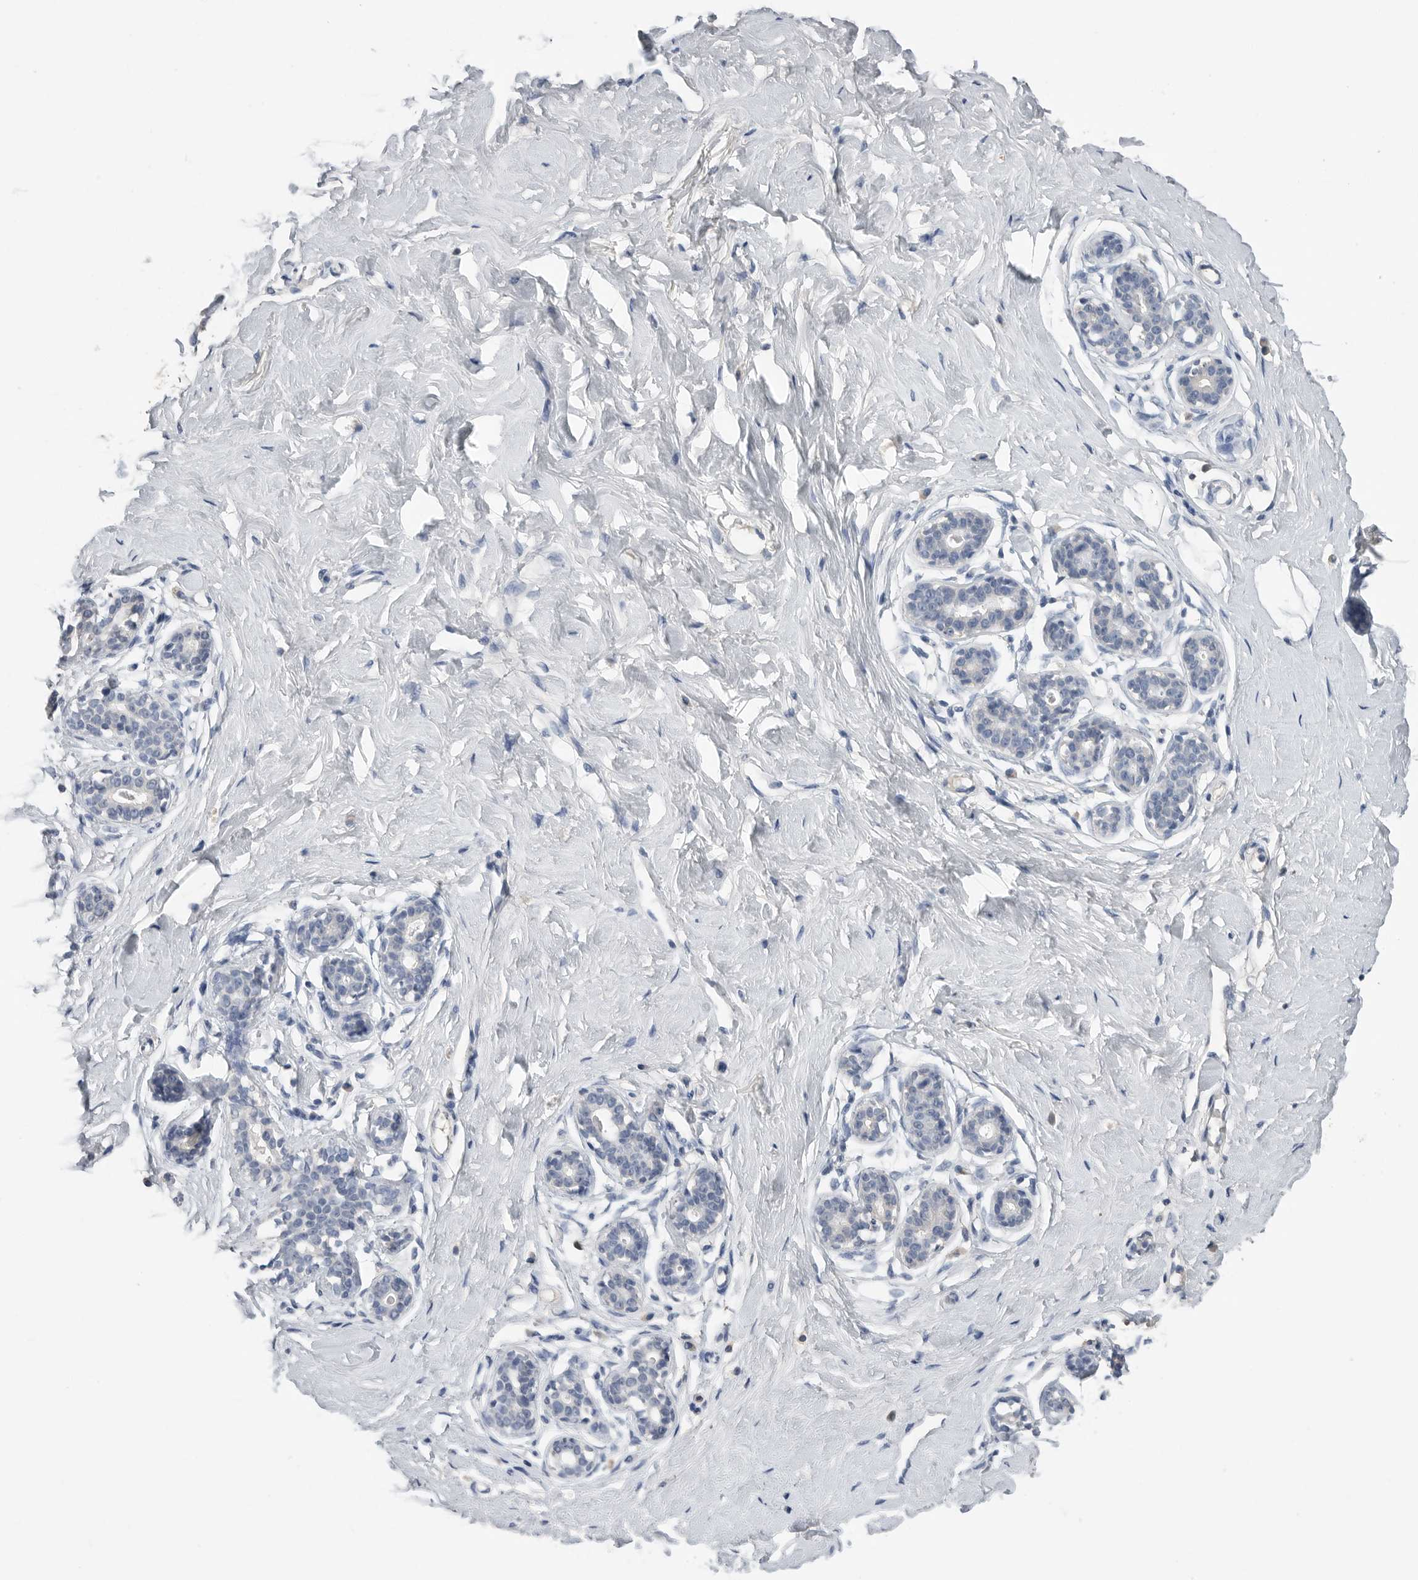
{"staining": {"intensity": "negative", "quantity": "none", "location": "none"}, "tissue": "breast", "cell_type": "Adipocytes", "image_type": "normal", "snomed": [{"axis": "morphology", "description": "Normal tissue, NOS"}, {"axis": "topography", "description": "Breast"}], "caption": "Immunohistochemistry image of unremarkable human breast stained for a protein (brown), which reveals no staining in adipocytes.", "gene": "FABP6", "patient": {"sex": "female", "age": 23}}